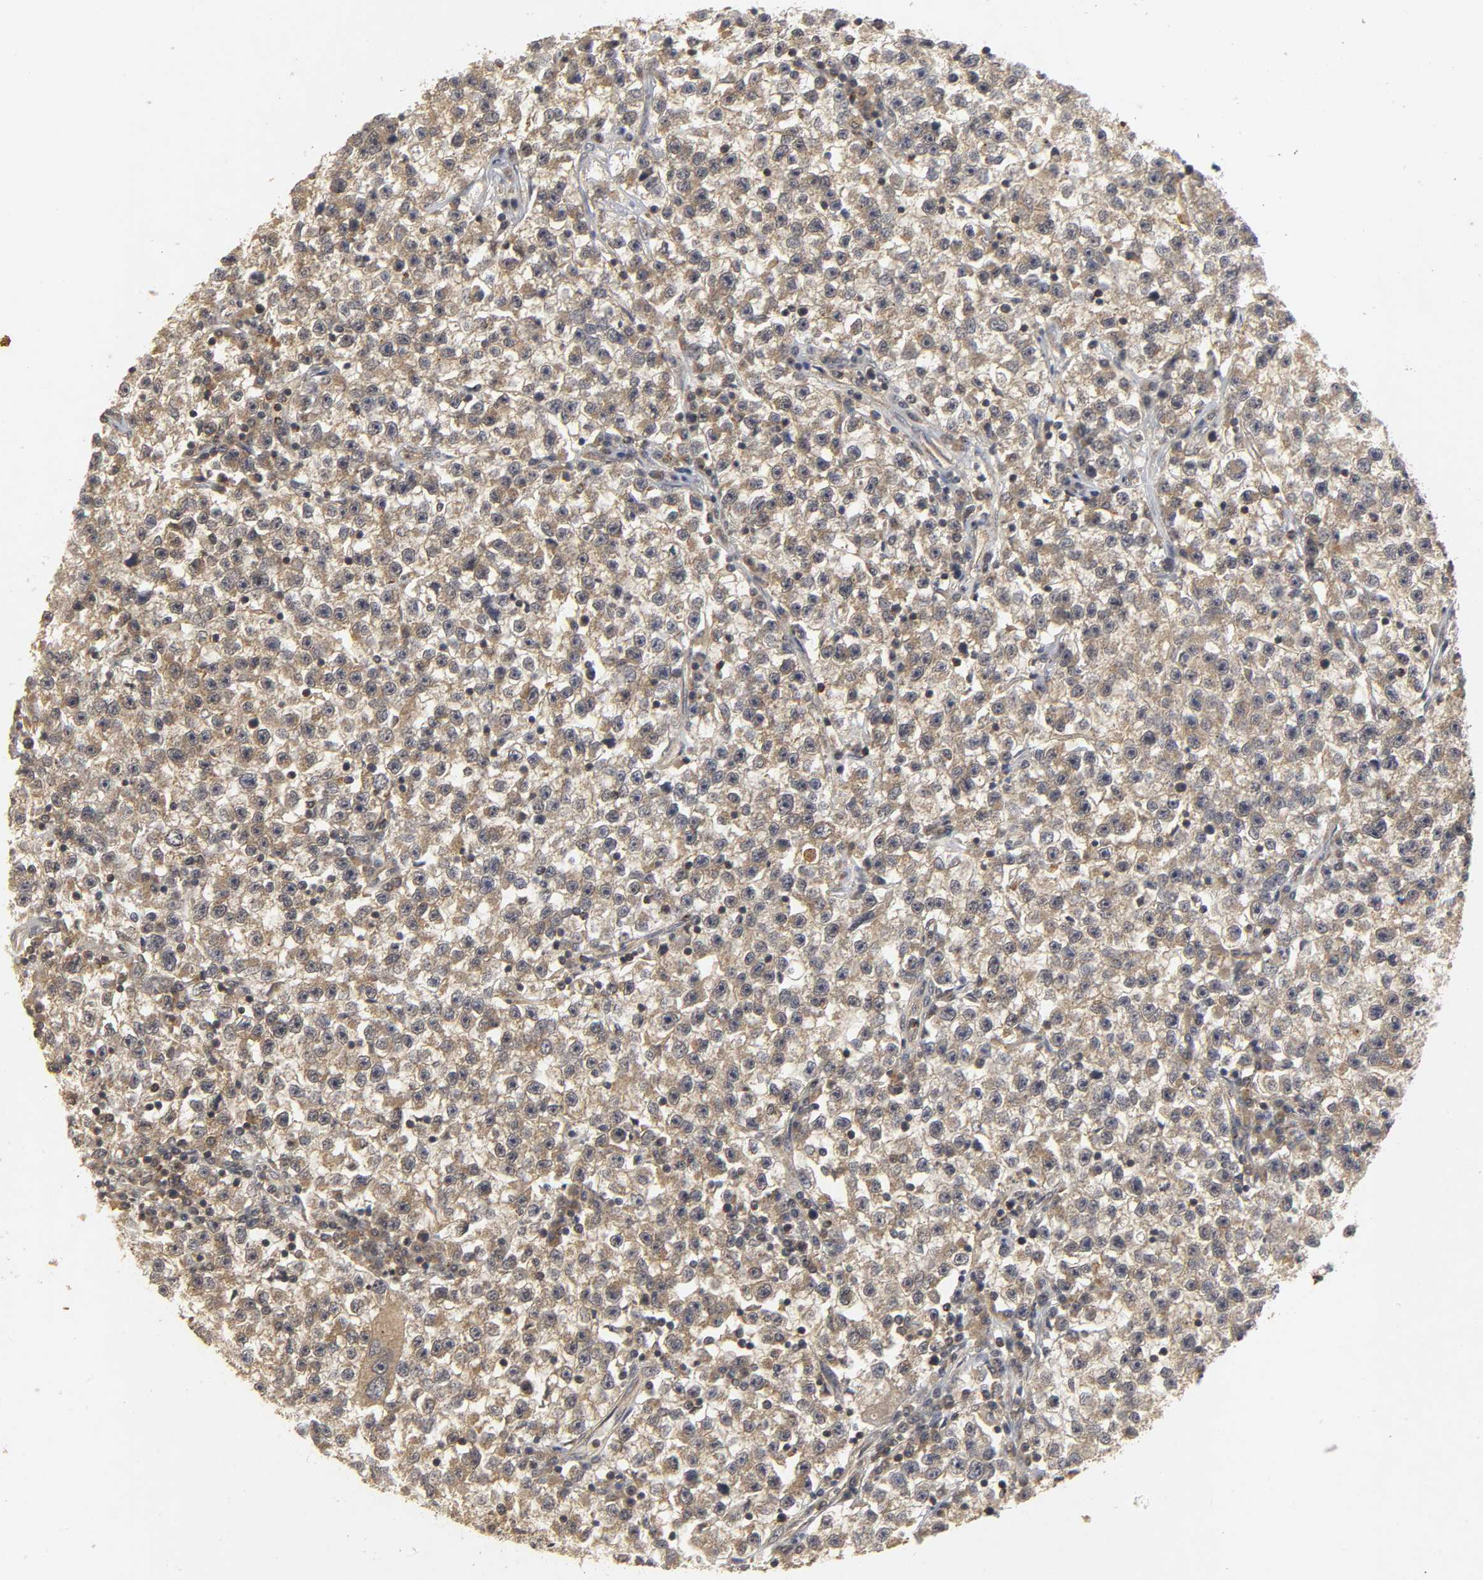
{"staining": {"intensity": "weak", "quantity": ">75%", "location": "cytoplasmic/membranous"}, "tissue": "testis cancer", "cell_type": "Tumor cells", "image_type": "cancer", "snomed": [{"axis": "morphology", "description": "Seminoma, NOS"}, {"axis": "topography", "description": "Testis"}], "caption": "There is low levels of weak cytoplasmic/membranous positivity in tumor cells of testis cancer, as demonstrated by immunohistochemical staining (brown color).", "gene": "TRAF6", "patient": {"sex": "male", "age": 22}}